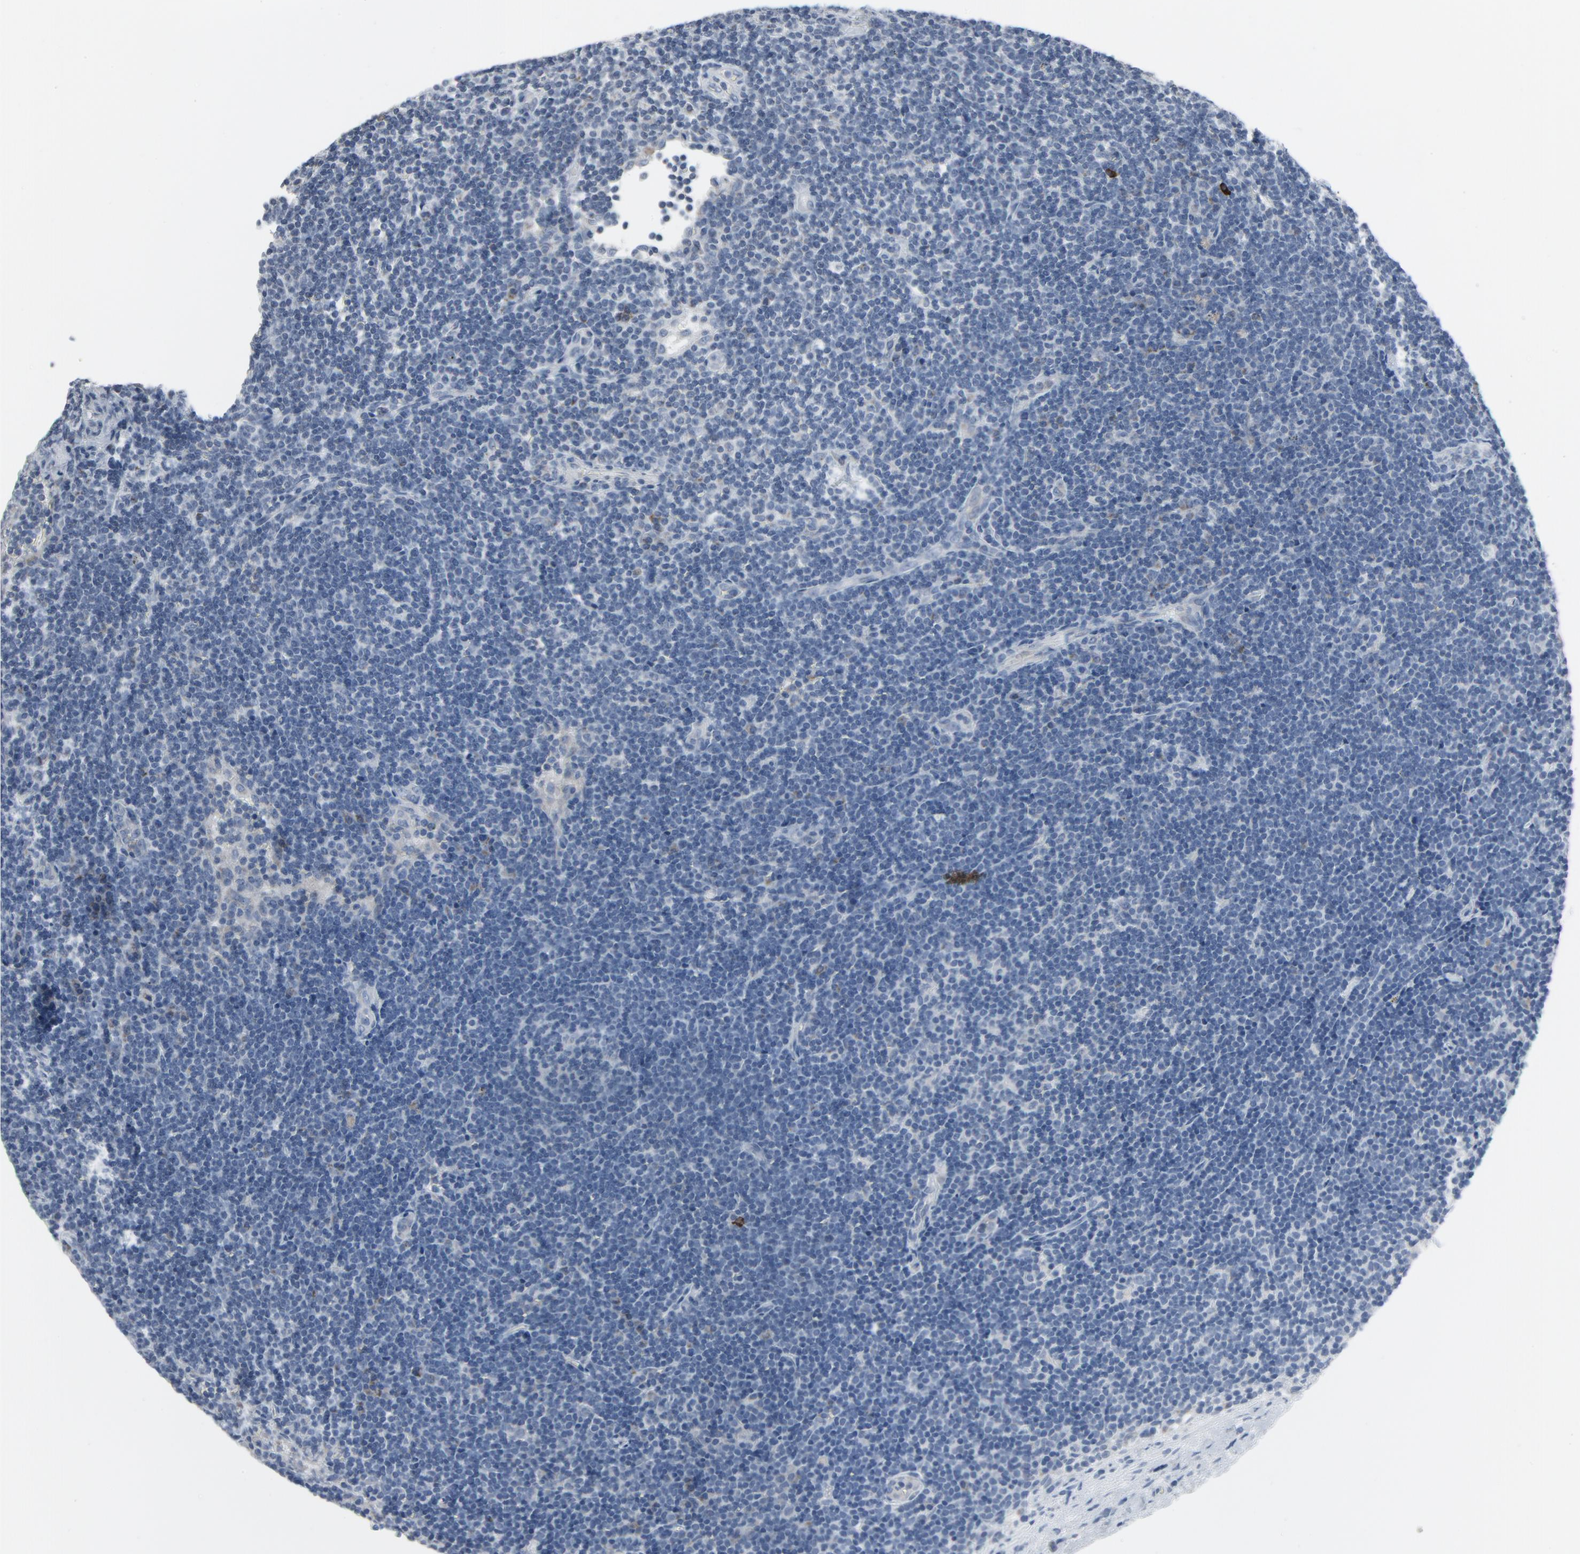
{"staining": {"intensity": "negative", "quantity": "none", "location": "none"}, "tissue": "lymphoma", "cell_type": "Tumor cells", "image_type": "cancer", "snomed": [{"axis": "morphology", "description": "Malignant lymphoma, non-Hodgkin's type, Low grade"}, {"axis": "topography", "description": "Lymph node"}], "caption": "There is no significant staining in tumor cells of malignant lymphoma, non-Hodgkin's type (low-grade). The staining is performed using DAB (3,3'-diaminobenzidine) brown chromogen with nuclei counter-stained in using hematoxylin.", "gene": "GPX2", "patient": {"sex": "male", "age": 70}}